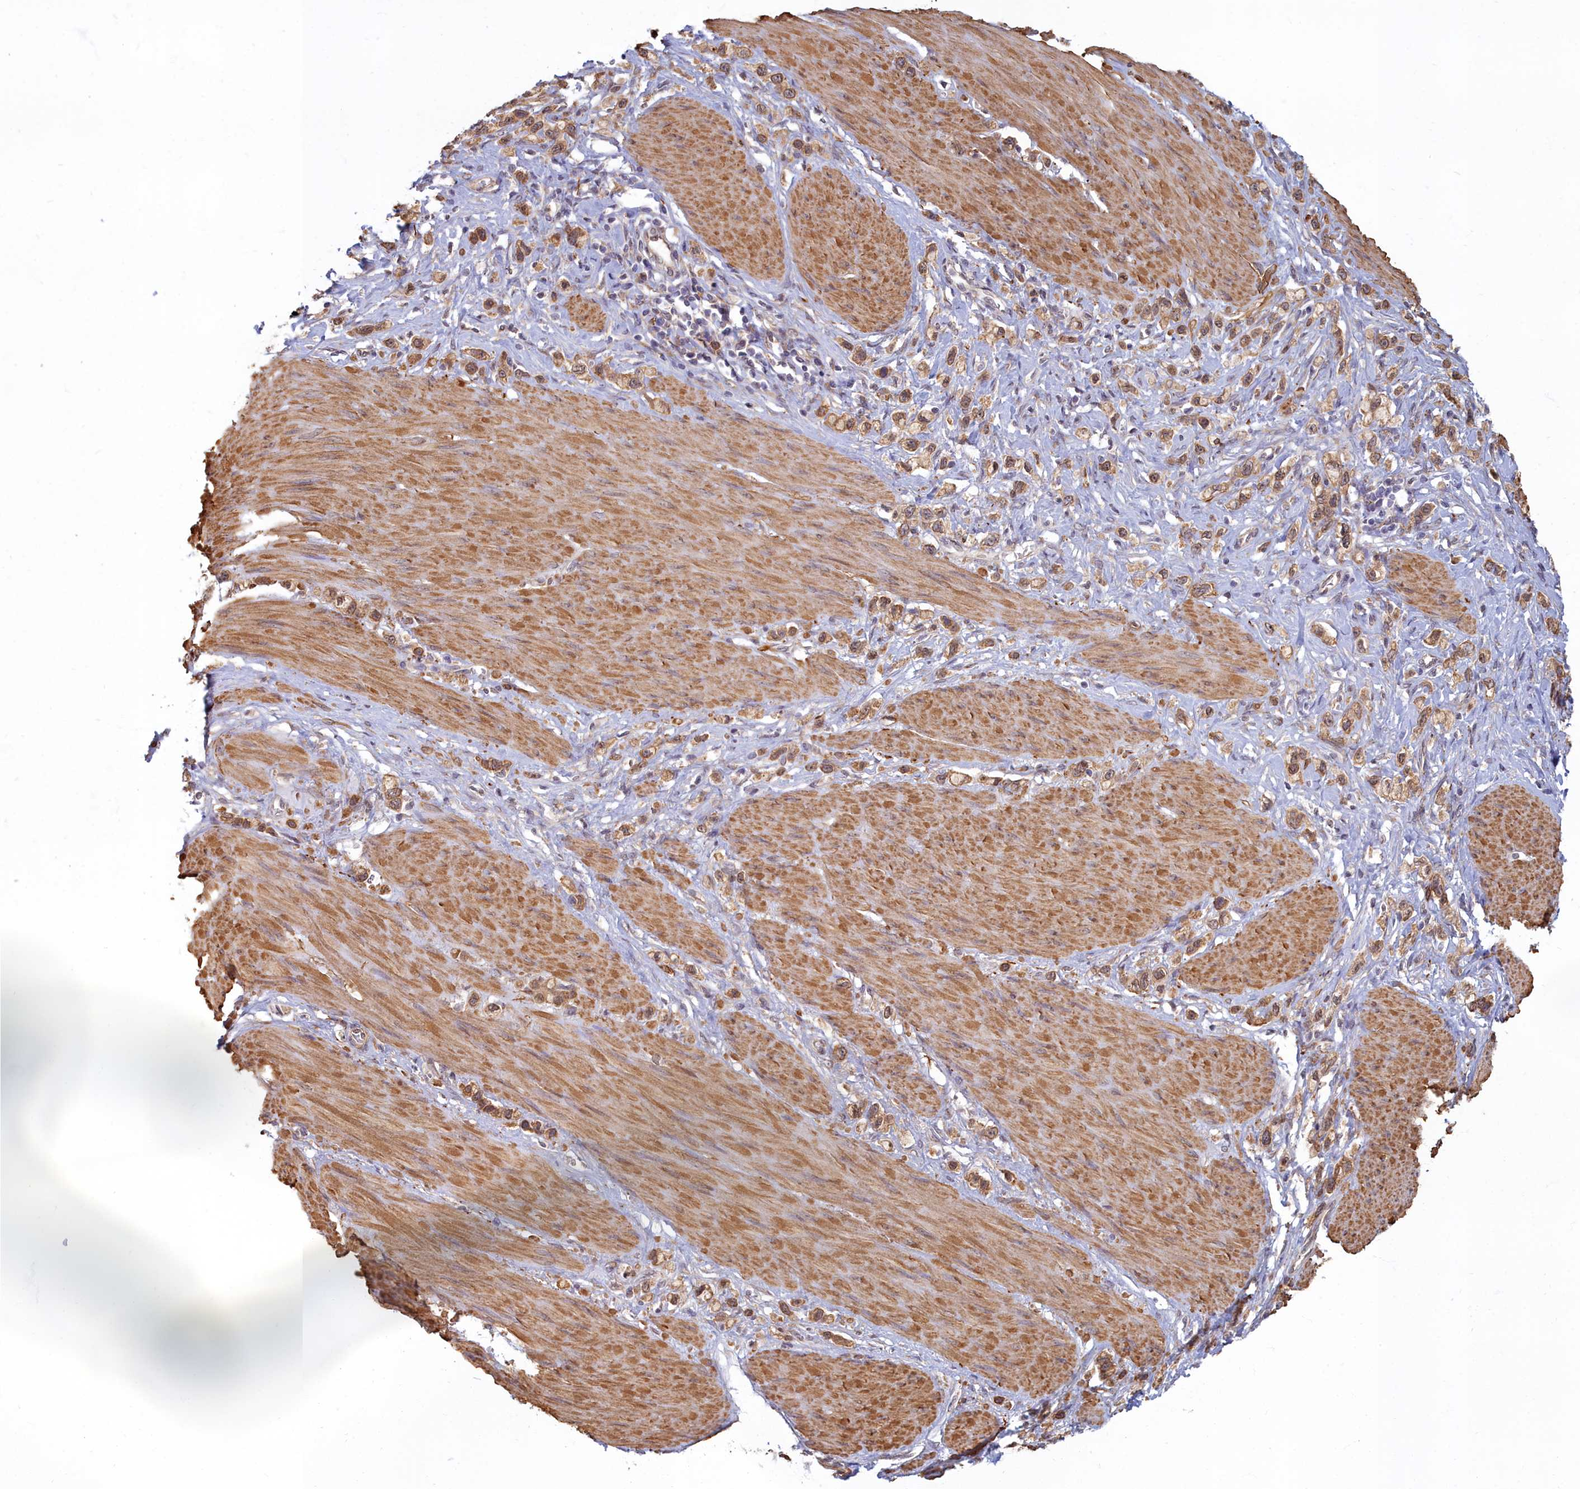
{"staining": {"intensity": "moderate", "quantity": ">75%", "location": "cytoplasmic/membranous"}, "tissue": "stomach cancer", "cell_type": "Tumor cells", "image_type": "cancer", "snomed": [{"axis": "morphology", "description": "Adenocarcinoma, NOS"}, {"axis": "topography", "description": "Stomach"}], "caption": "Tumor cells reveal moderate cytoplasmic/membranous expression in about >75% of cells in stomach cancer.", "gene": "MAK16", "patient": {"sex": "female", "age": 65}}